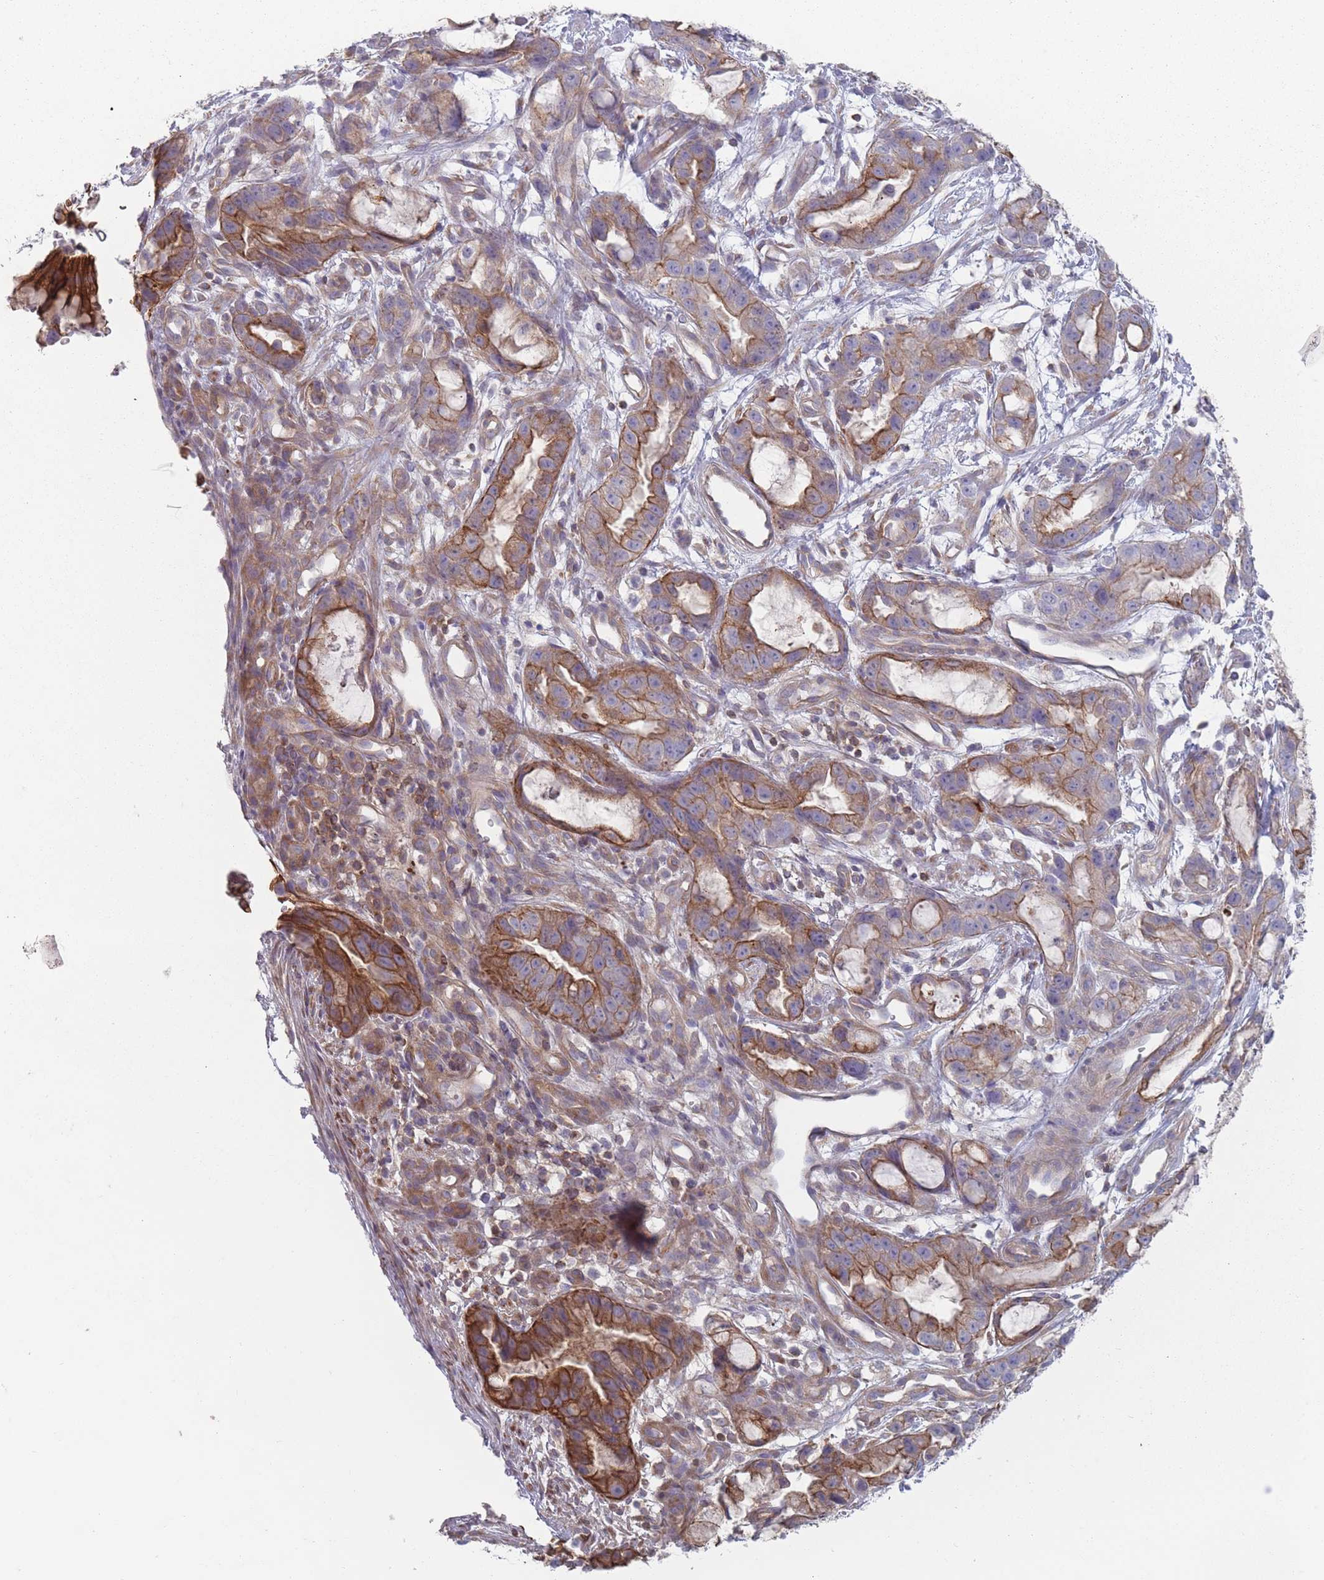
{"staining": {"intensity": "strong", "quantity": ">75%", "location": "cytoplasmic/membranous"}, "tissue": "stomach cancer", "cell_type": "Tumor cells", "image_type": "cancer", "snomed": [{"axis": "morphology", "description": "Adenocarcinoma, NOS"}, {"axis": "topography", "description": "Stomach"}], "caption": "This histopathology image shows immunohistochemistry (IHC) staining of stomach cancer (adenocarcinoma), with high strong cytoplasmic/membranous expression in approximately >75% of tumor cells.", "gene": "HSBP1L1", "patient": {"sex": "male", "age": 55}}